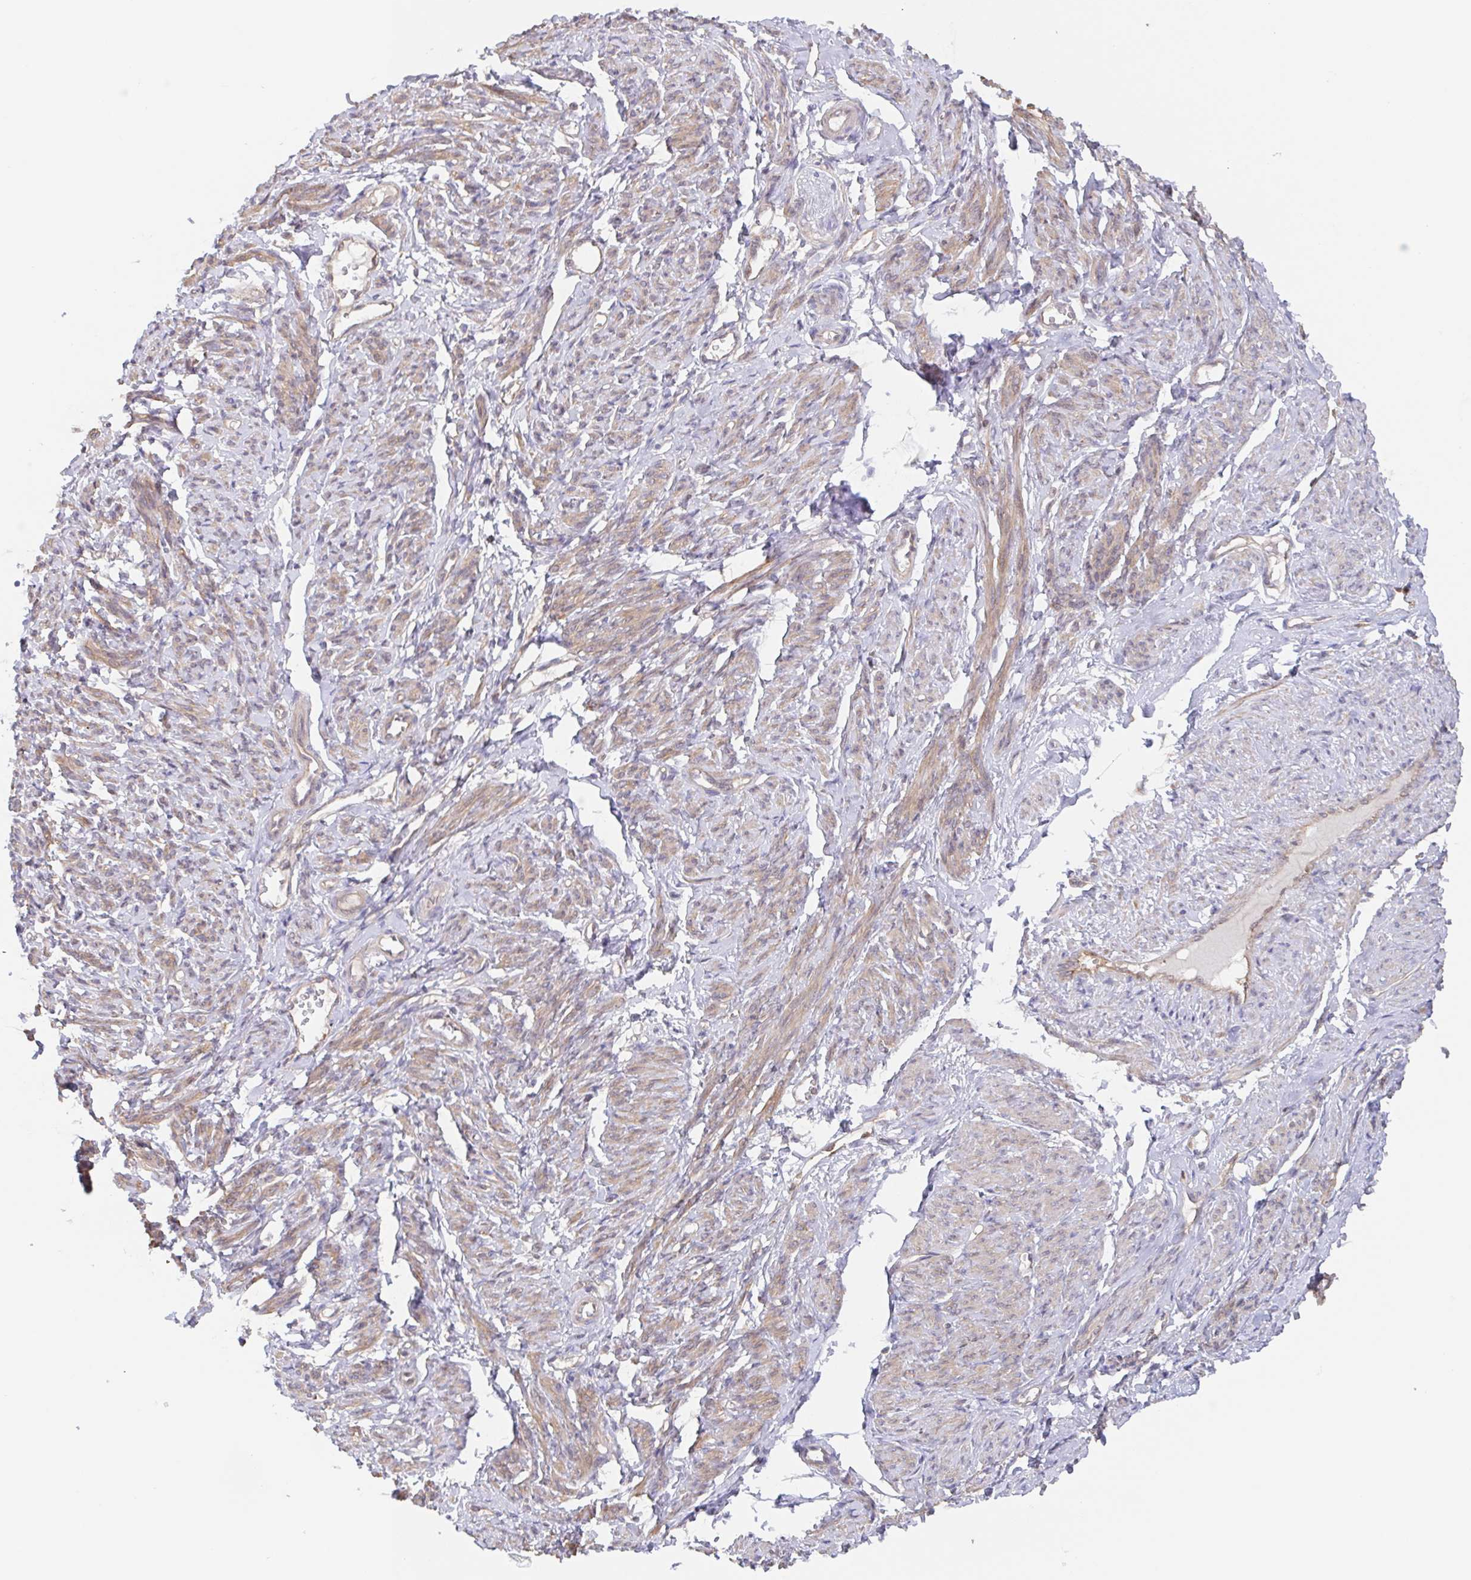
{"staining": {"intensity": "weak", "quantity": "25%-75%", "location": "cytoplasmic/membranous"}, "tissue": "smooth muscle", "cell_type": "Smooth muscle cells", "image_type": "normal", "snomed": [{"axis": "morphology", "description": "Normal tissue, NOS"}, {"axis": "topography", "description": "Smooth muscle"}], "caption": "Smooth muscle stained with a brown dye shows weak cytoplasmic/membranous positive positivity in about 25%-75% of smooth muscle cells.", "gene": "AGFG2", "patient": {"sex": "female", "age": 65}}